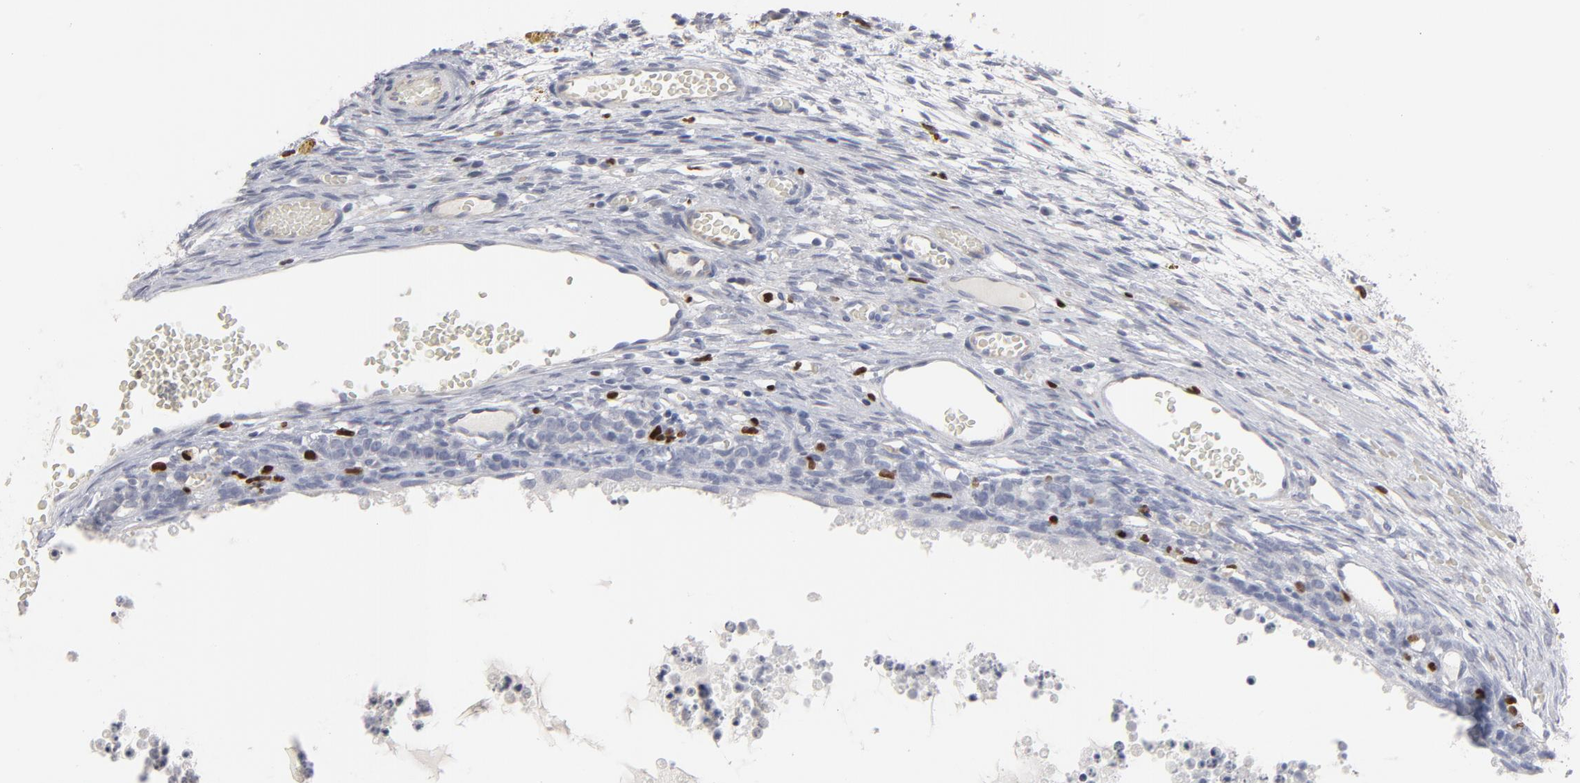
{"staining": {"intensity": "negative", "quantity": "none", "location": "none"}, "tissue": "ovary", "cell_type": "Ovarian stroma cells", "image_type": "normal", "snomed": [{"axis": "morphology", "description": "Normal tissue, NOS"}, {"axis": "topography", "description": "Ovary"}], "caption": "Immunohistochemical staining of benign ovary demonstrates no significant positivity in ovarian stroma cells. The staining was performed using DAB to visualize the protein expression in brown, while the nuclei were stained in blue with hematoxylin (Magnification: 20x).", "gene": "SPI1", "patient": {"sex": "female", "age": 35}}